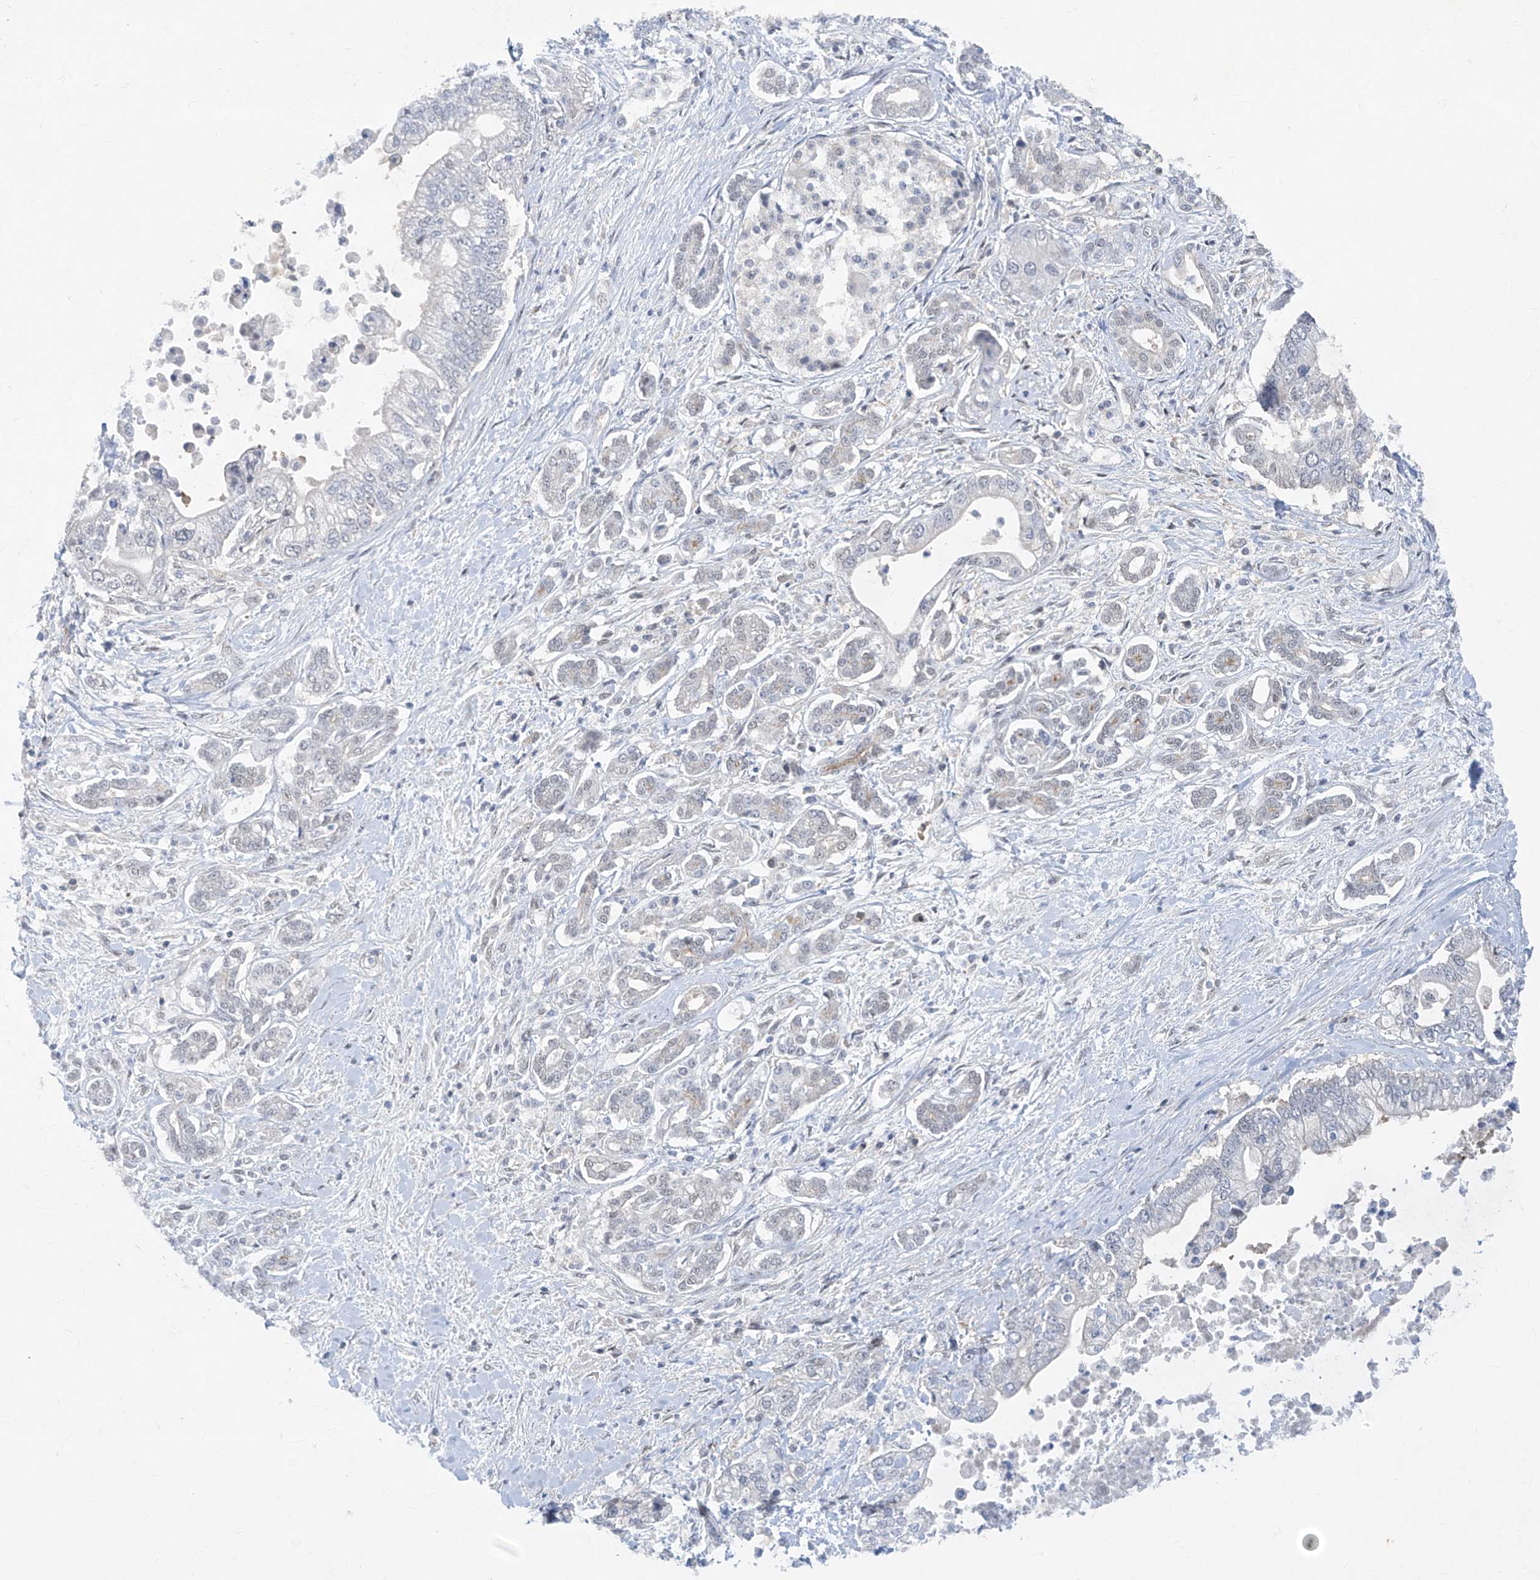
{"staining": {"intensity": "negative", "quantity": "none", "location": "none"}, "tissue": "pancreatic cancer", "cell_type": "Tumor cells", "image_type": "cancer", "snomed": [{"axis": "morphology", "description": "Adenocarcinoma, NOS"}, {"axis": "topography", "description": "Pancreas"}], "caption": "A high-resolution image shows immunohistochemistry staining of pancreatic adenocarcinoma, which displays no significant positivity in tumor cells. Nuclei are stained in blue.", "gene": "ZNF358", "patient": {"sex": "male", "age": 69}}